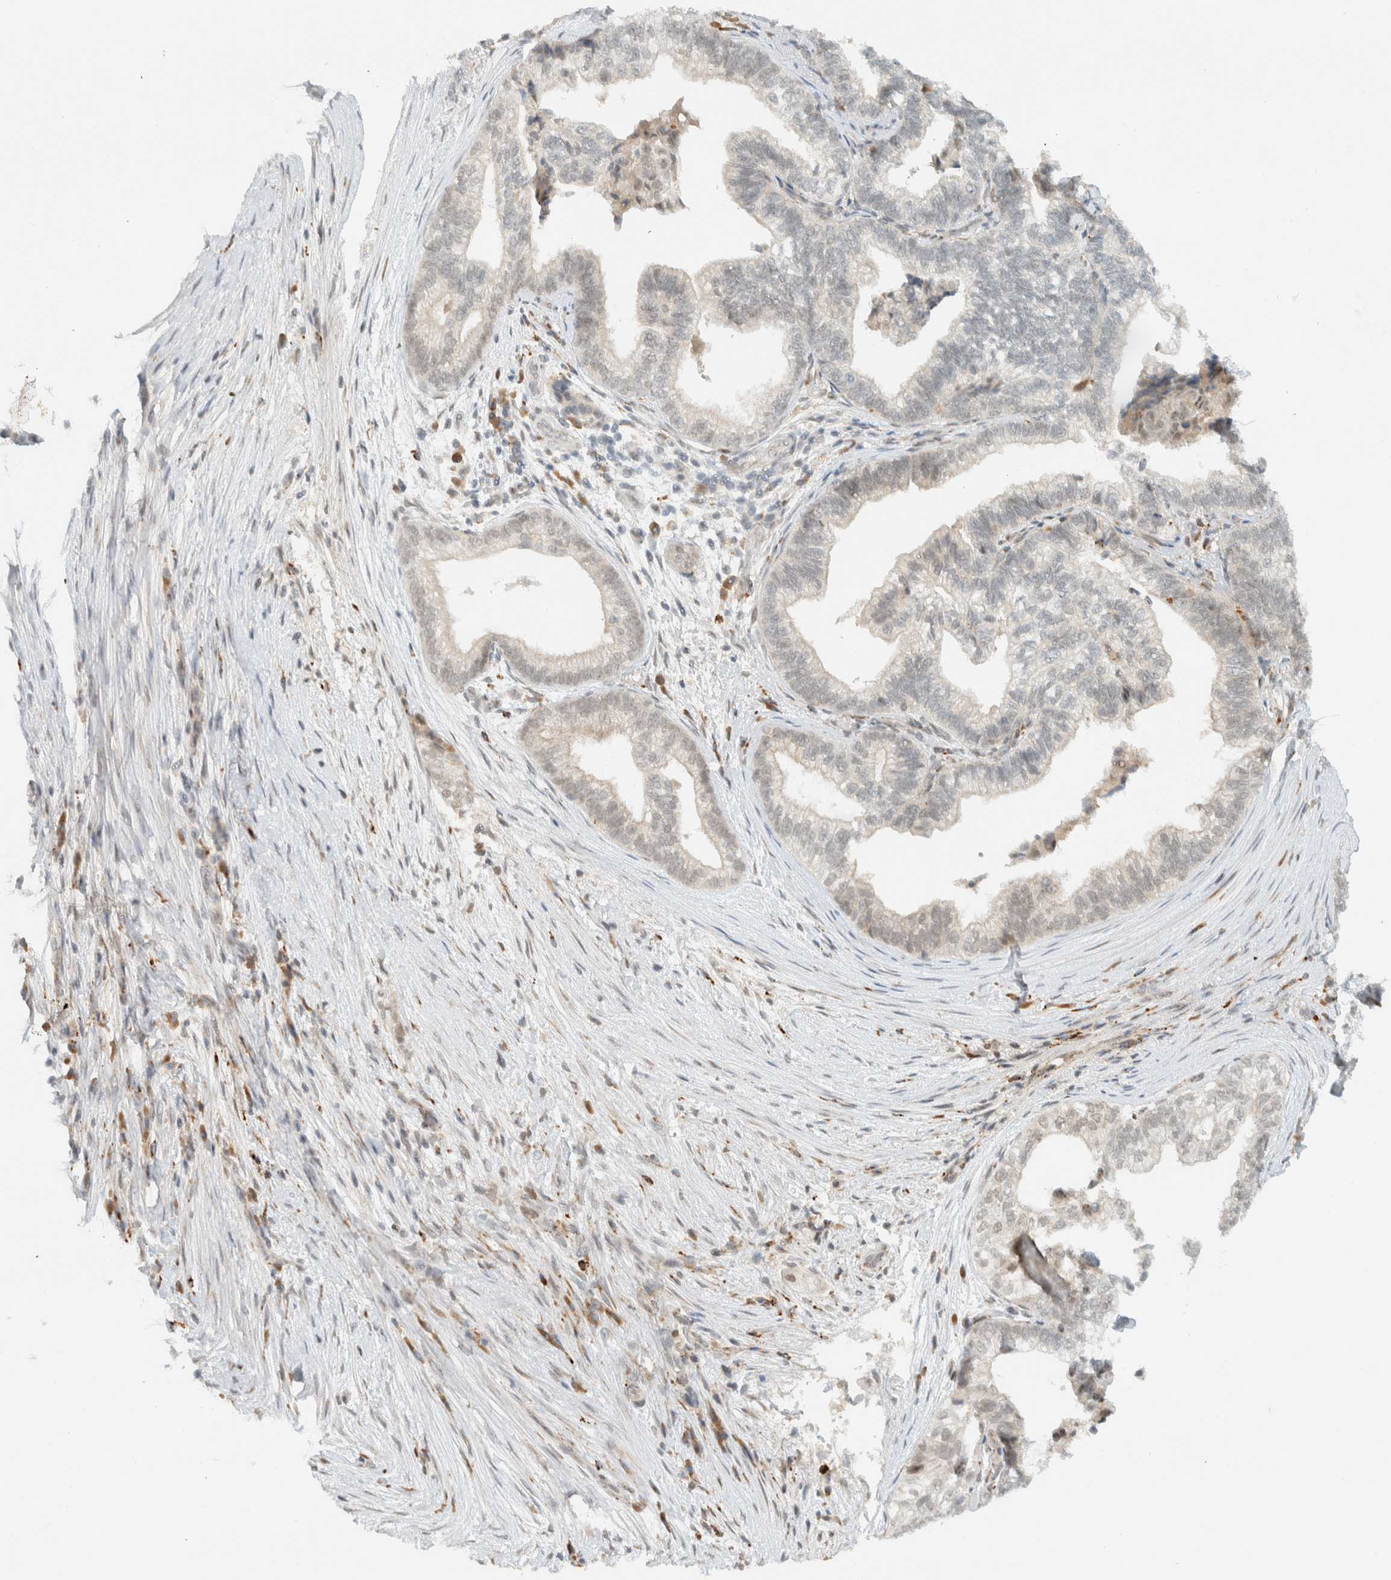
{"staining": {"intensity": "negative", "quantity": "none", "location": "none"}, "tissue": "pancreatic cancer", "cell_type": "Tumor cells", "image_type": "cancer", "snomed": [{"axis": "morphology", "description": "Adenocarcinoma, NOS"}, {"axis": "topography", "description": "Pancreas"}], "caption": "The histopathology image demonstrates no significant staining in tumor cells of pancreatic cancer (adenocarcinoma).", "gene": "ITPRID1", "patient": {"sex": "male", "age": 72}}